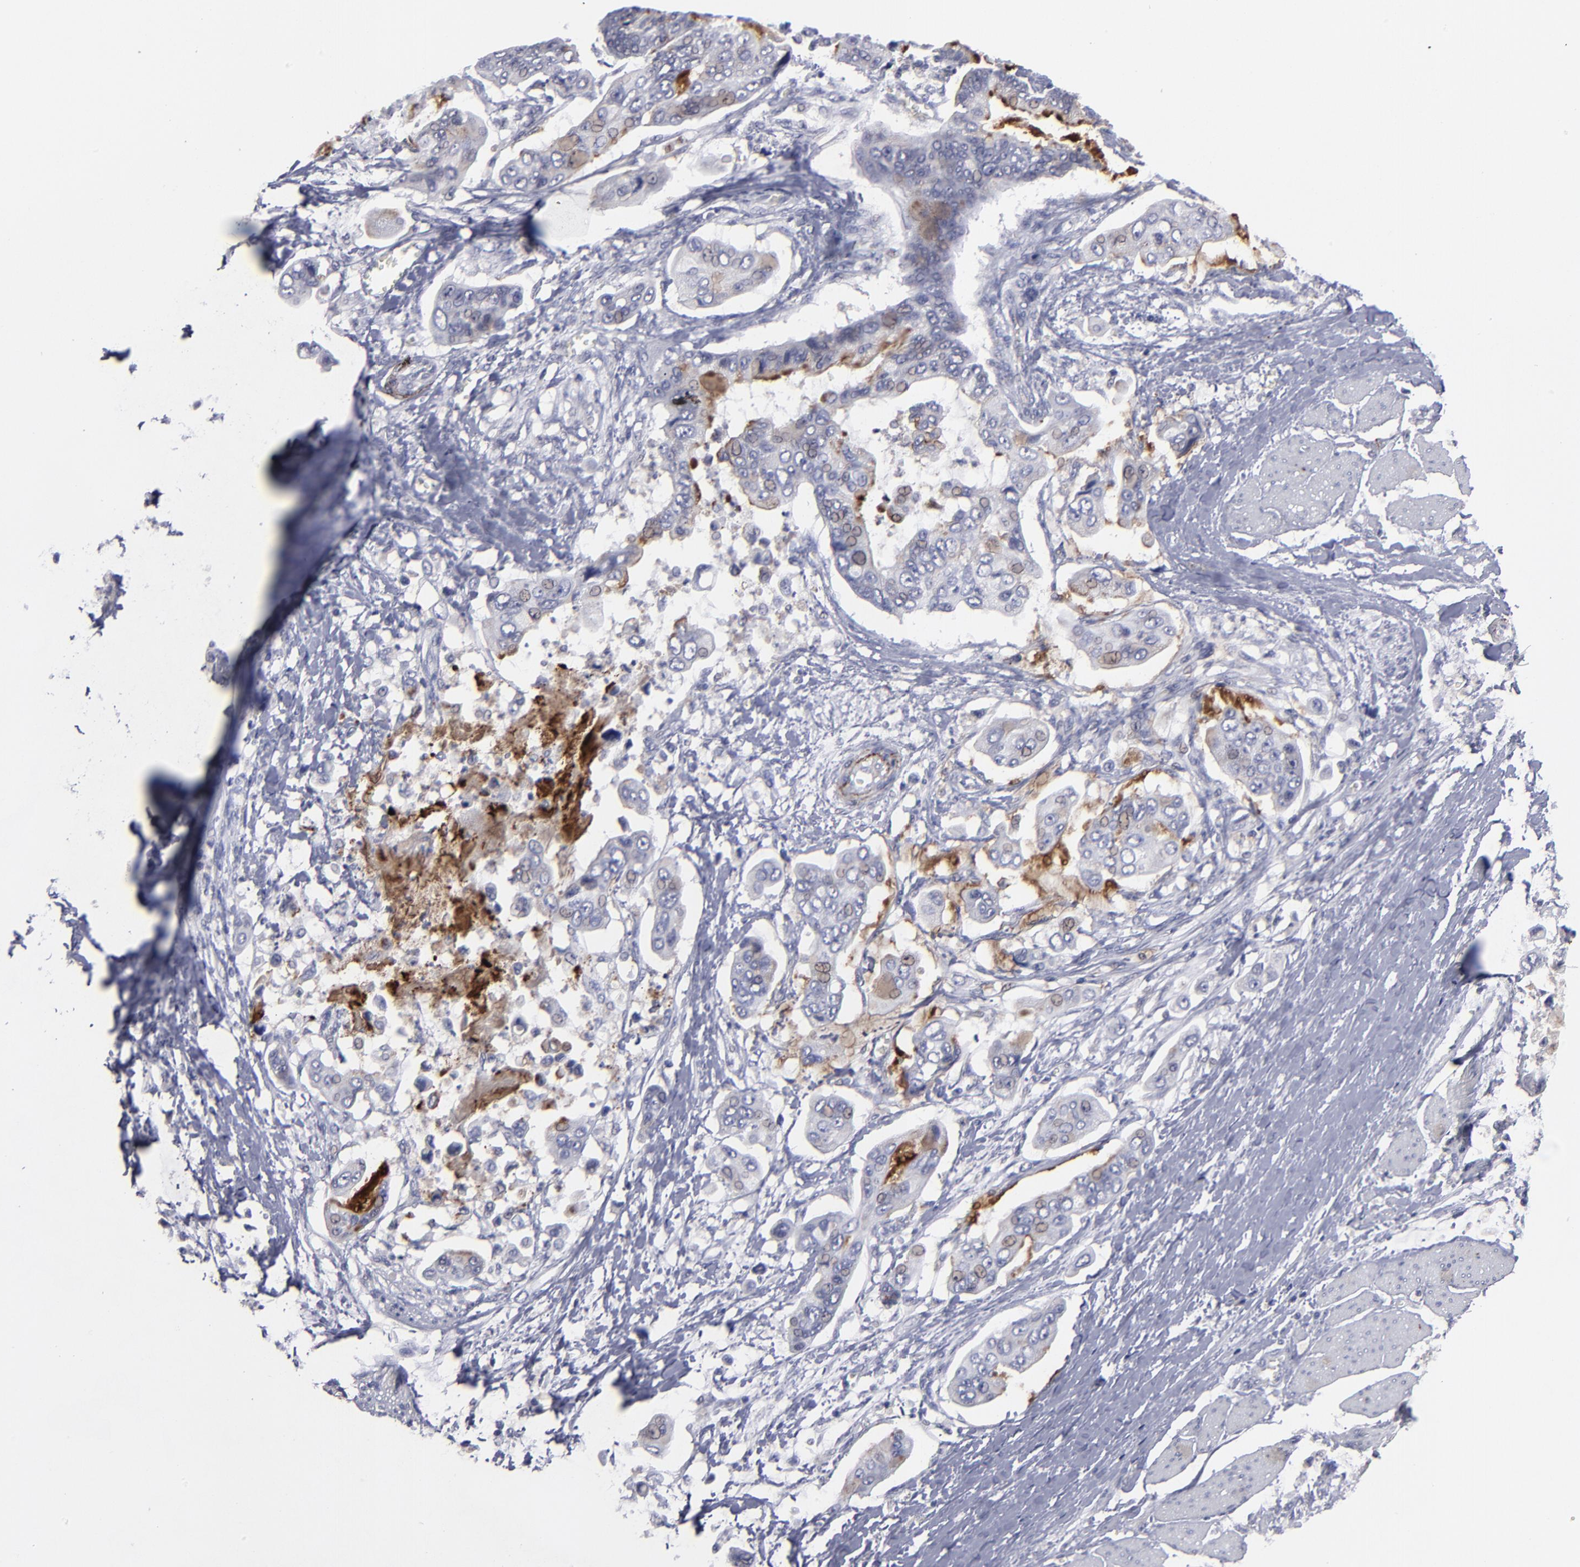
{"staining": {"intensity": "weak", "quantity": "<25%", "location": "cytoplasmic/membranous"}, "tissue": "stomach cancer", "cell_type": "Tumor cells", "image_type": "cancer", "snomed": [{"axis": "morphology", "description": "Adenocarcinoma, NOS"}, {"axis": "topography", "description": "Stomach, upper"}], "caption": "Immunohistochemical staining of stomach adenocarcinoma exhibits no significant expression in tumor cells.", "gene": "GPM6B", "patient": {"sex": "male", "age": 80}}